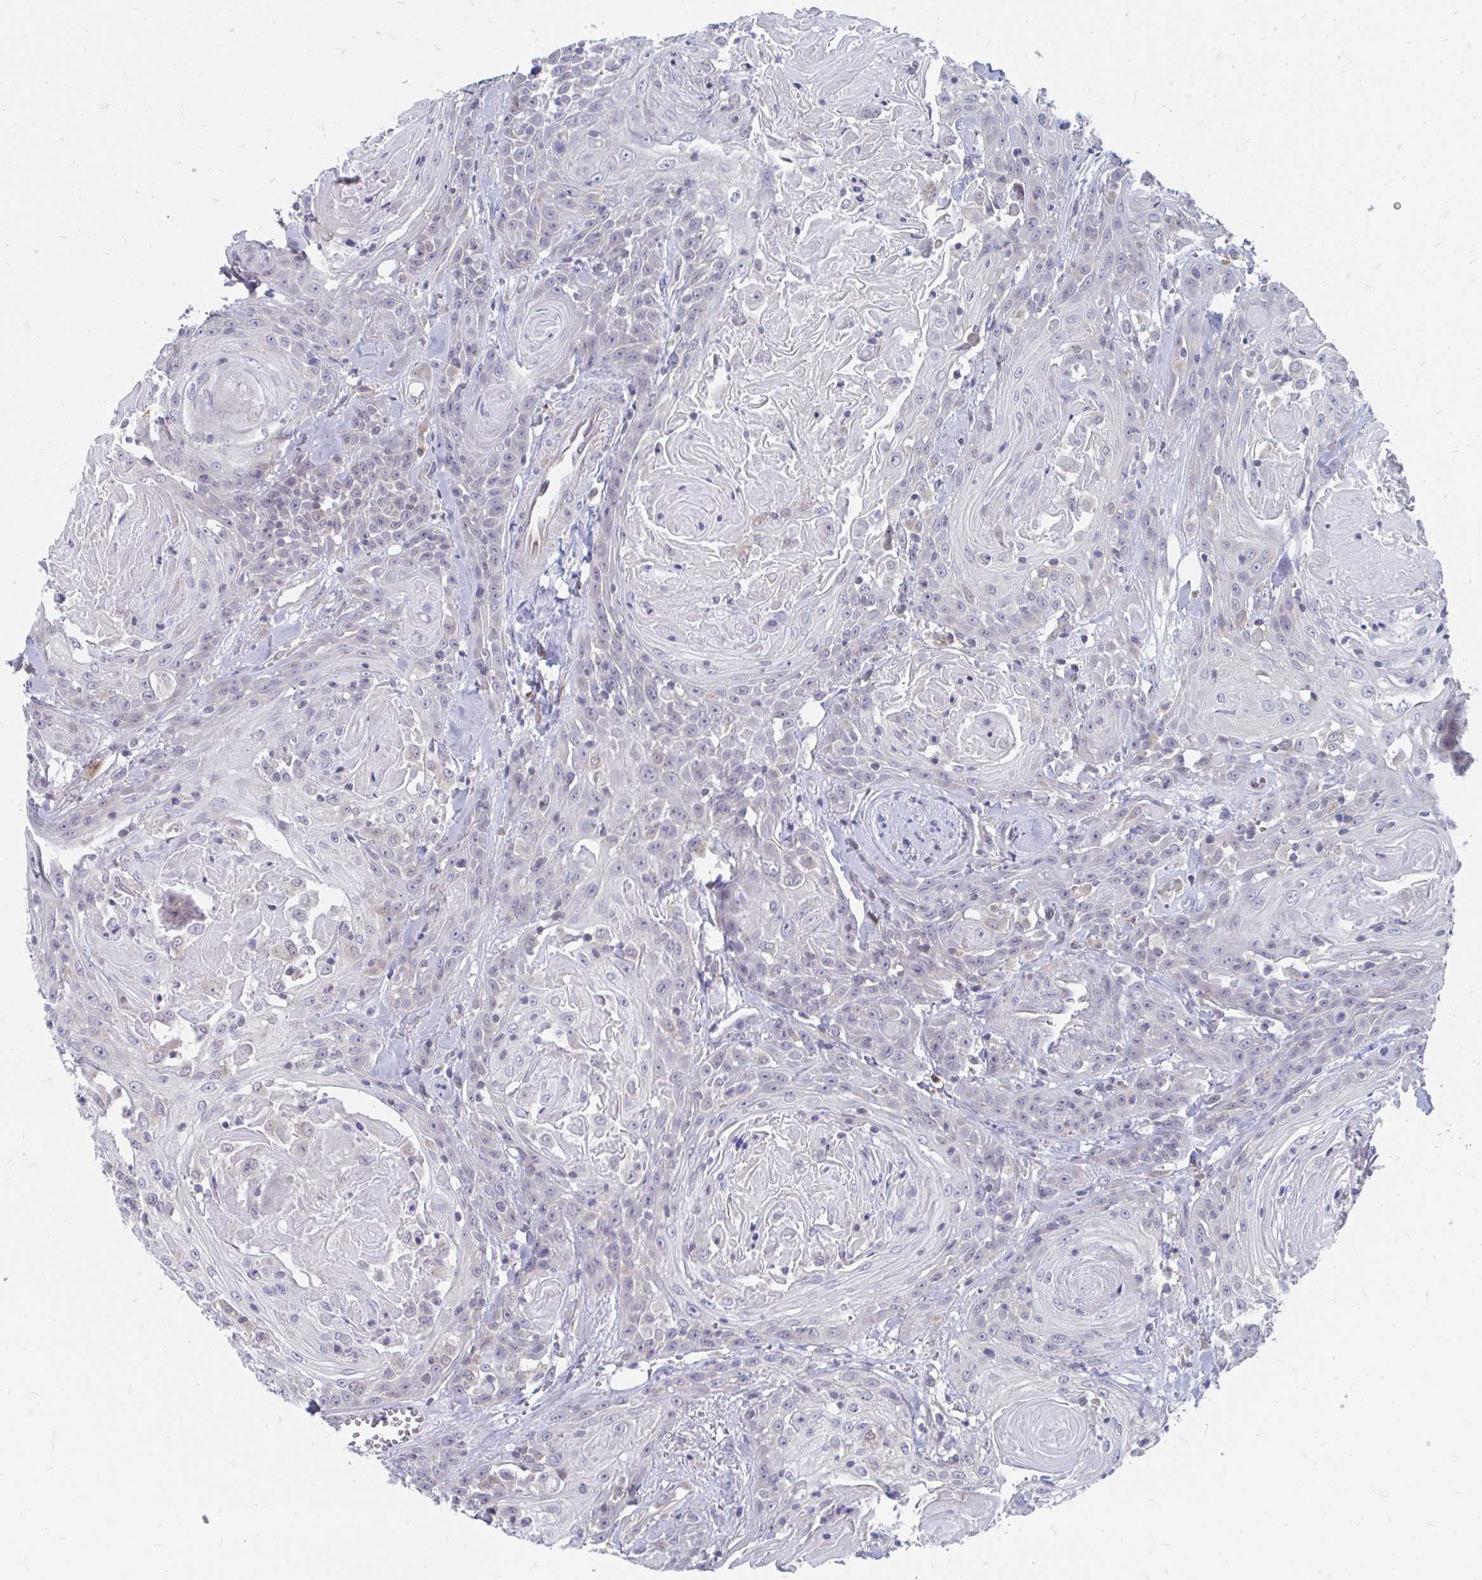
{"staining": {"intensity": "negative", "quantity": "none", "location": "none"}, "tissue": "head and neck cancer", "cell_type": "Tumor cells", "image_type": "cancer", "snomed": [{"axis": "morphology", "description": "Squamous cell carcinoma, NOS"}, {"axis": "topography", "description": "Head-Neck"}], "caption": "Micrograph shows no protein staining in tumor cells of squamous cell carcinoma (head and neck) tissue.", "gene": "PABIR3", "patient": {"sex": "female", "age": 84}}